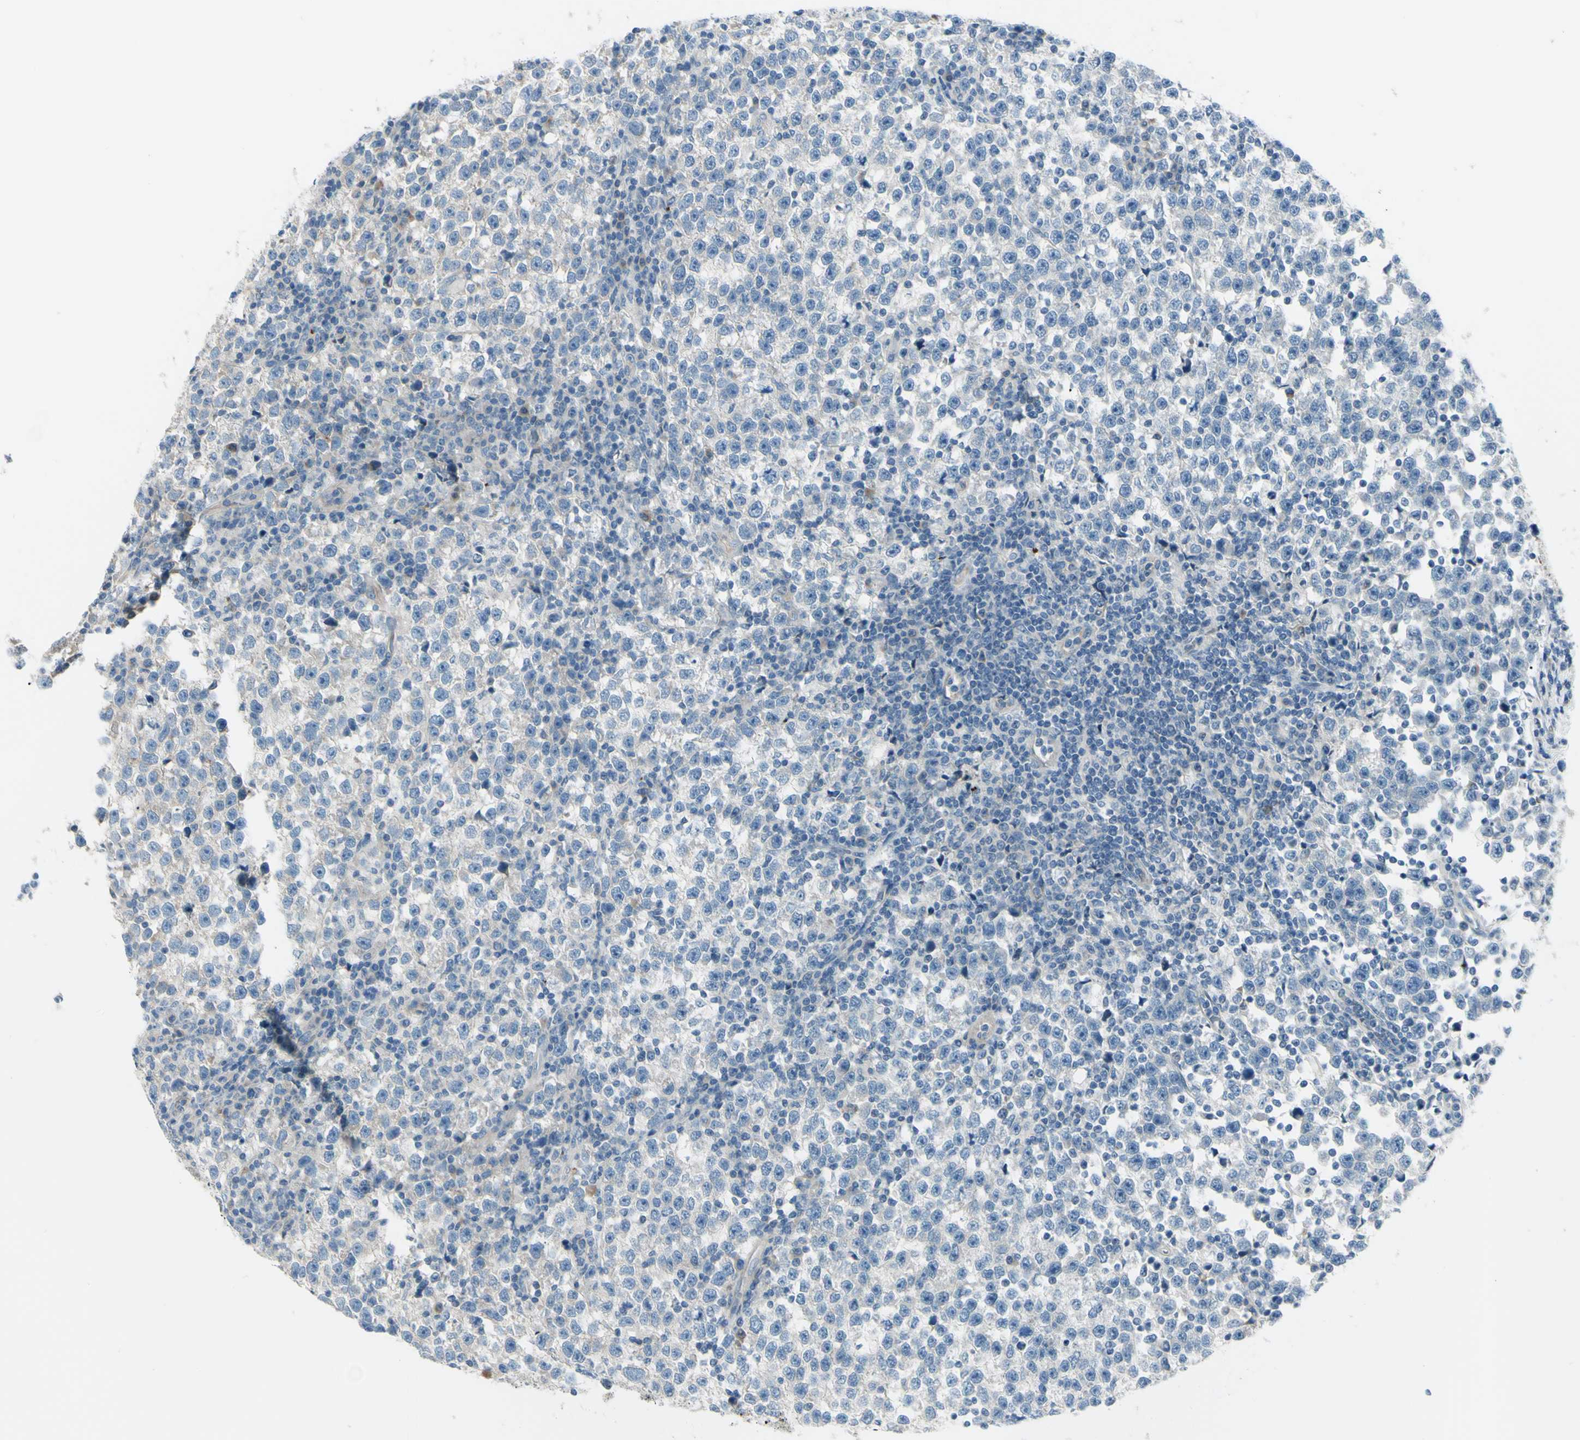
{"staining": {"intensity": "negative", "quantity": "none", "location": "none"}, "tissue": "testis cancer", "cell_type": "Tumor cells", "image_type": "cancer", "snomed": [{"axis": "morphology", "description": "Seminoma, NOS"}, {"axis": "topography", "description": "Testis"}], "caption": "This is an IHC image of testis cancer. There is no expression in tumor cells.", "gene": "LRRK1", "patient": {"sex": "male", "age": 43}}